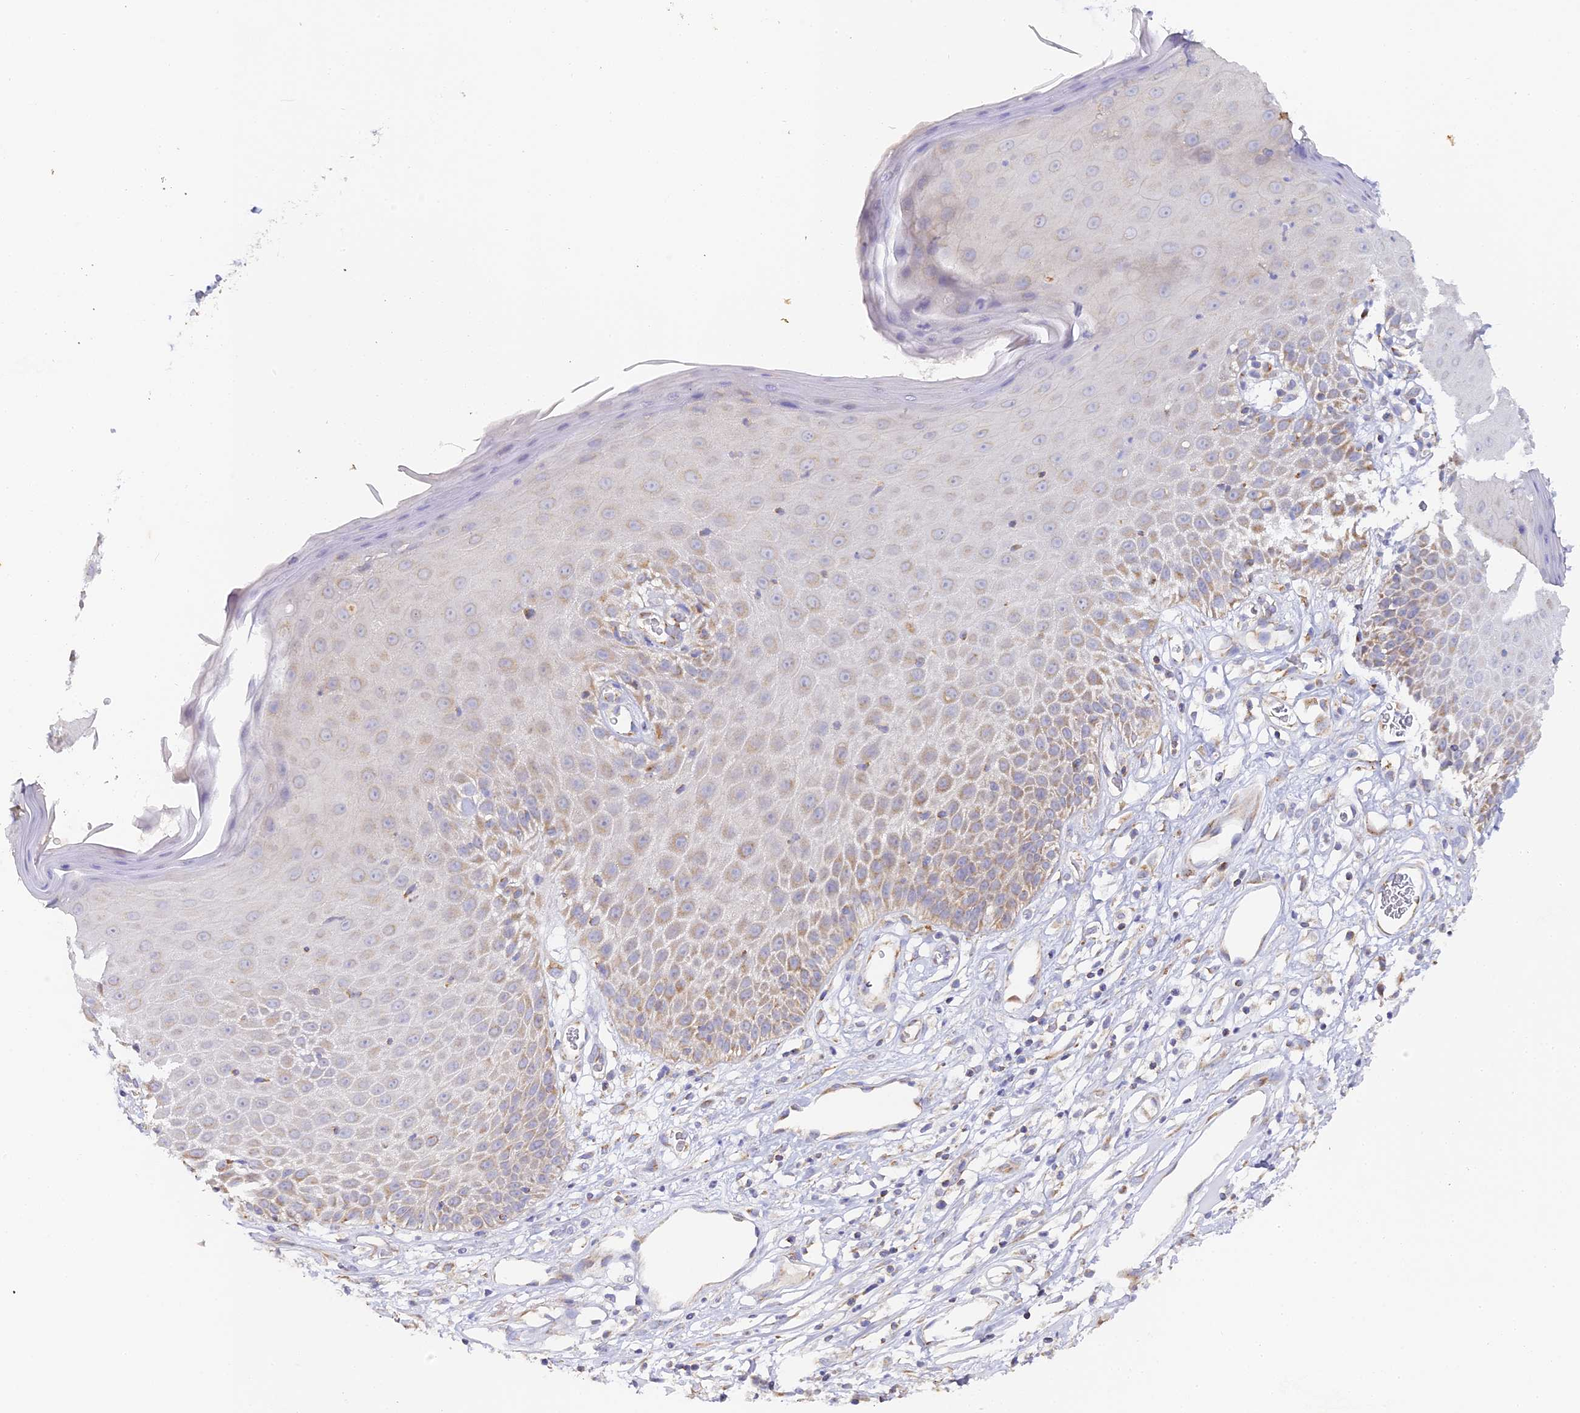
{"staining": {"intensity": "weak", "quantity": "25%-75%", "location": "cytoplasmic/membranous"}, "tissue": "skin", "cell_type": "Epidermal cells", "image_type": "normal", "snomed": [{"axis": "morphology", "description": "Normal tissue, NOS"}, {"axis": "topography", "description": "Vulva"}], "caption": "The image demonstrates immunohistochemical staining of normal skin. There is weak cytoplasmic/membranous staining is present in approximately 25%-75% of epidermal cells. (DAB IHC with brightfield microscopy, high magnification).", "gene": "DONSON", "patient": {"sex": "female", "age": 68}}